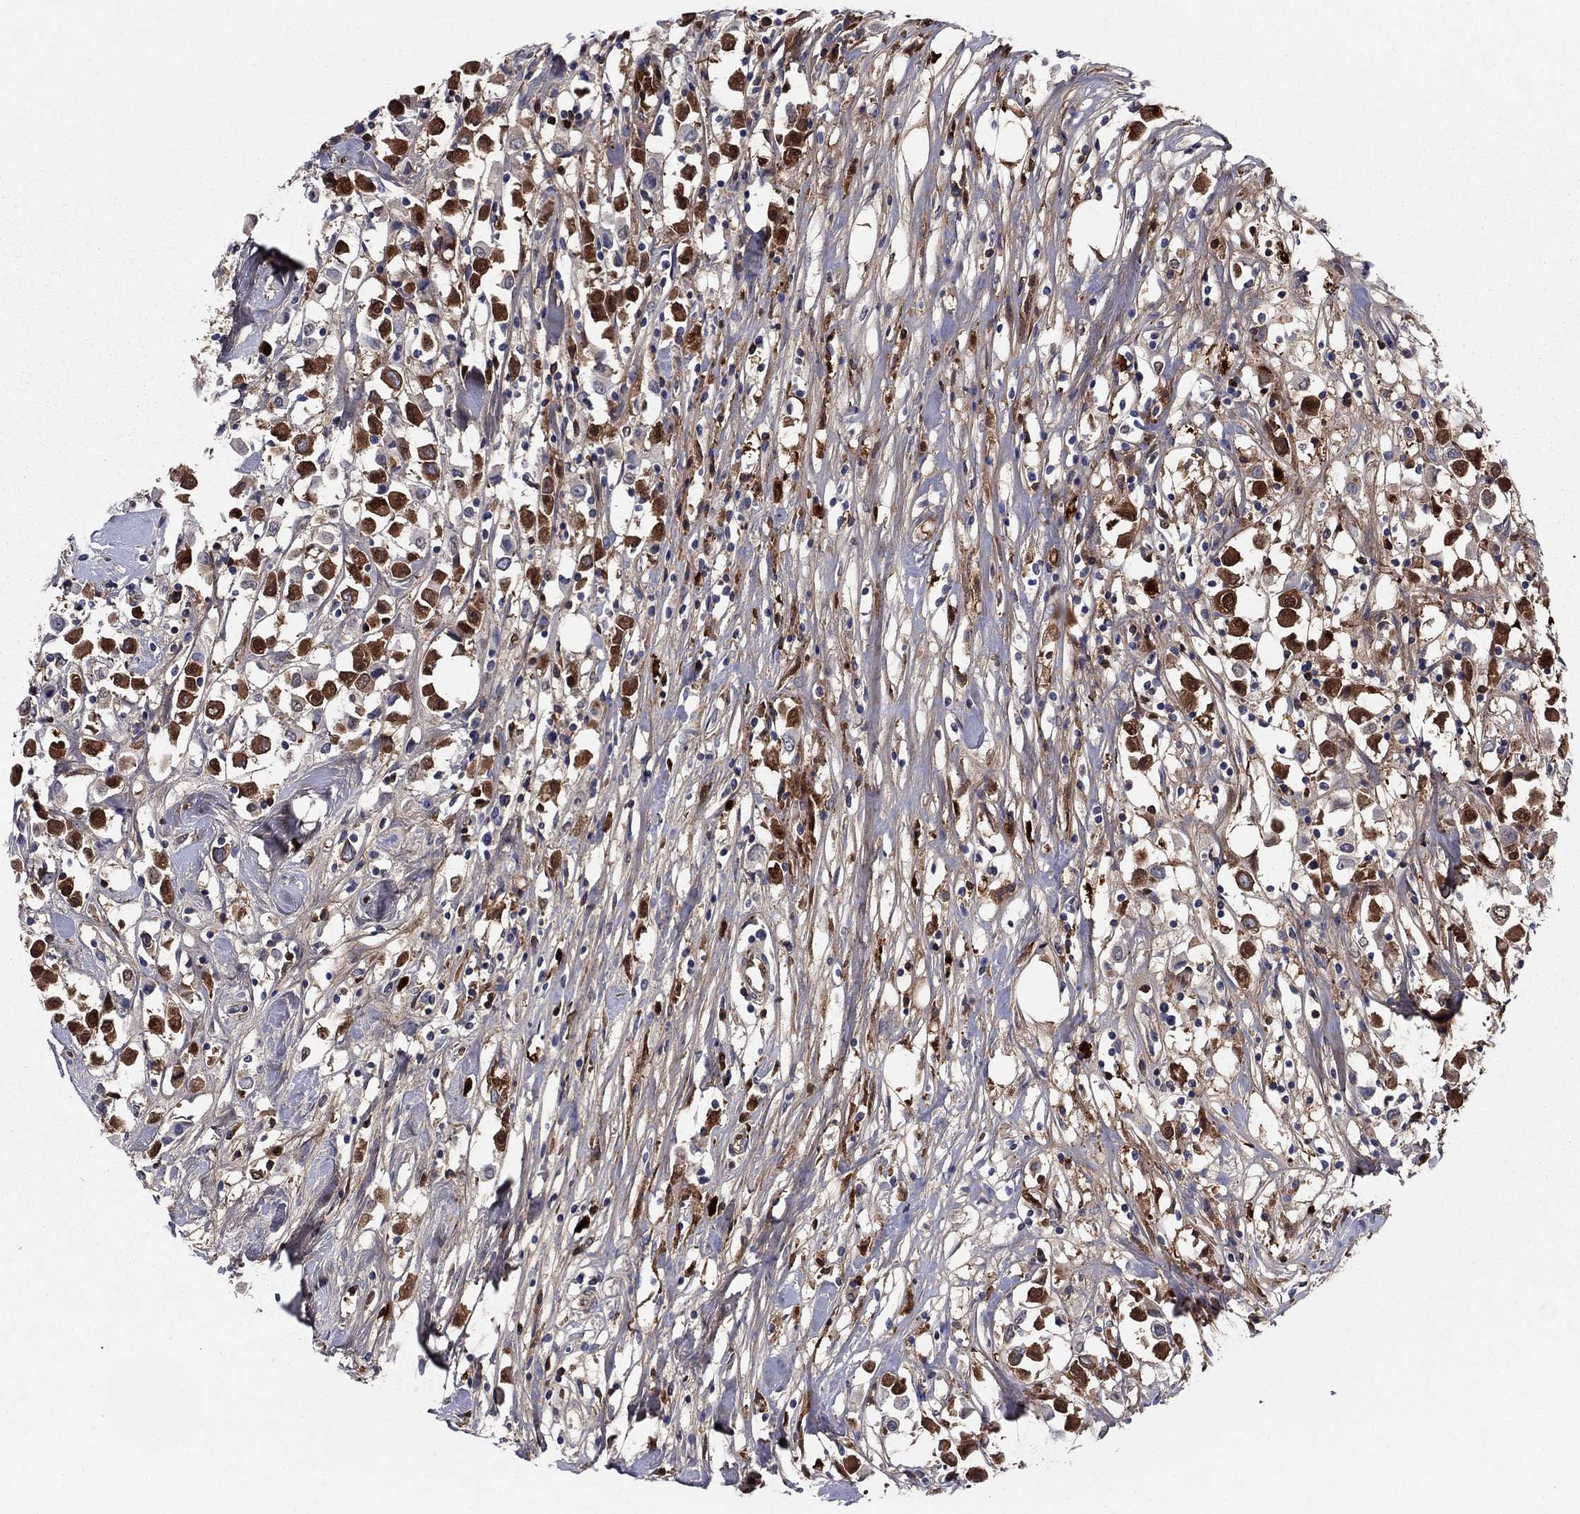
{"staining": {"intensity": "strong", "quantity": ">75%", "location": "cytoplasmic/membranous"}, "tissue": "breast cancer", "cell_type": "Tumor cells", "image_type": "cancer", "snomed": [{"axis": "morphology", "description": "Duct carcinoma"}, {"axis": "topography", "description": "Breast"}], "caption": "Protein staining of intraductal carcinoma (breast) tissue shows strong cytoplasmic/membranous positivity in about >75% of tumor cells.", "gene": "HPX", "patient": {"sex": "female", "age": 61}}